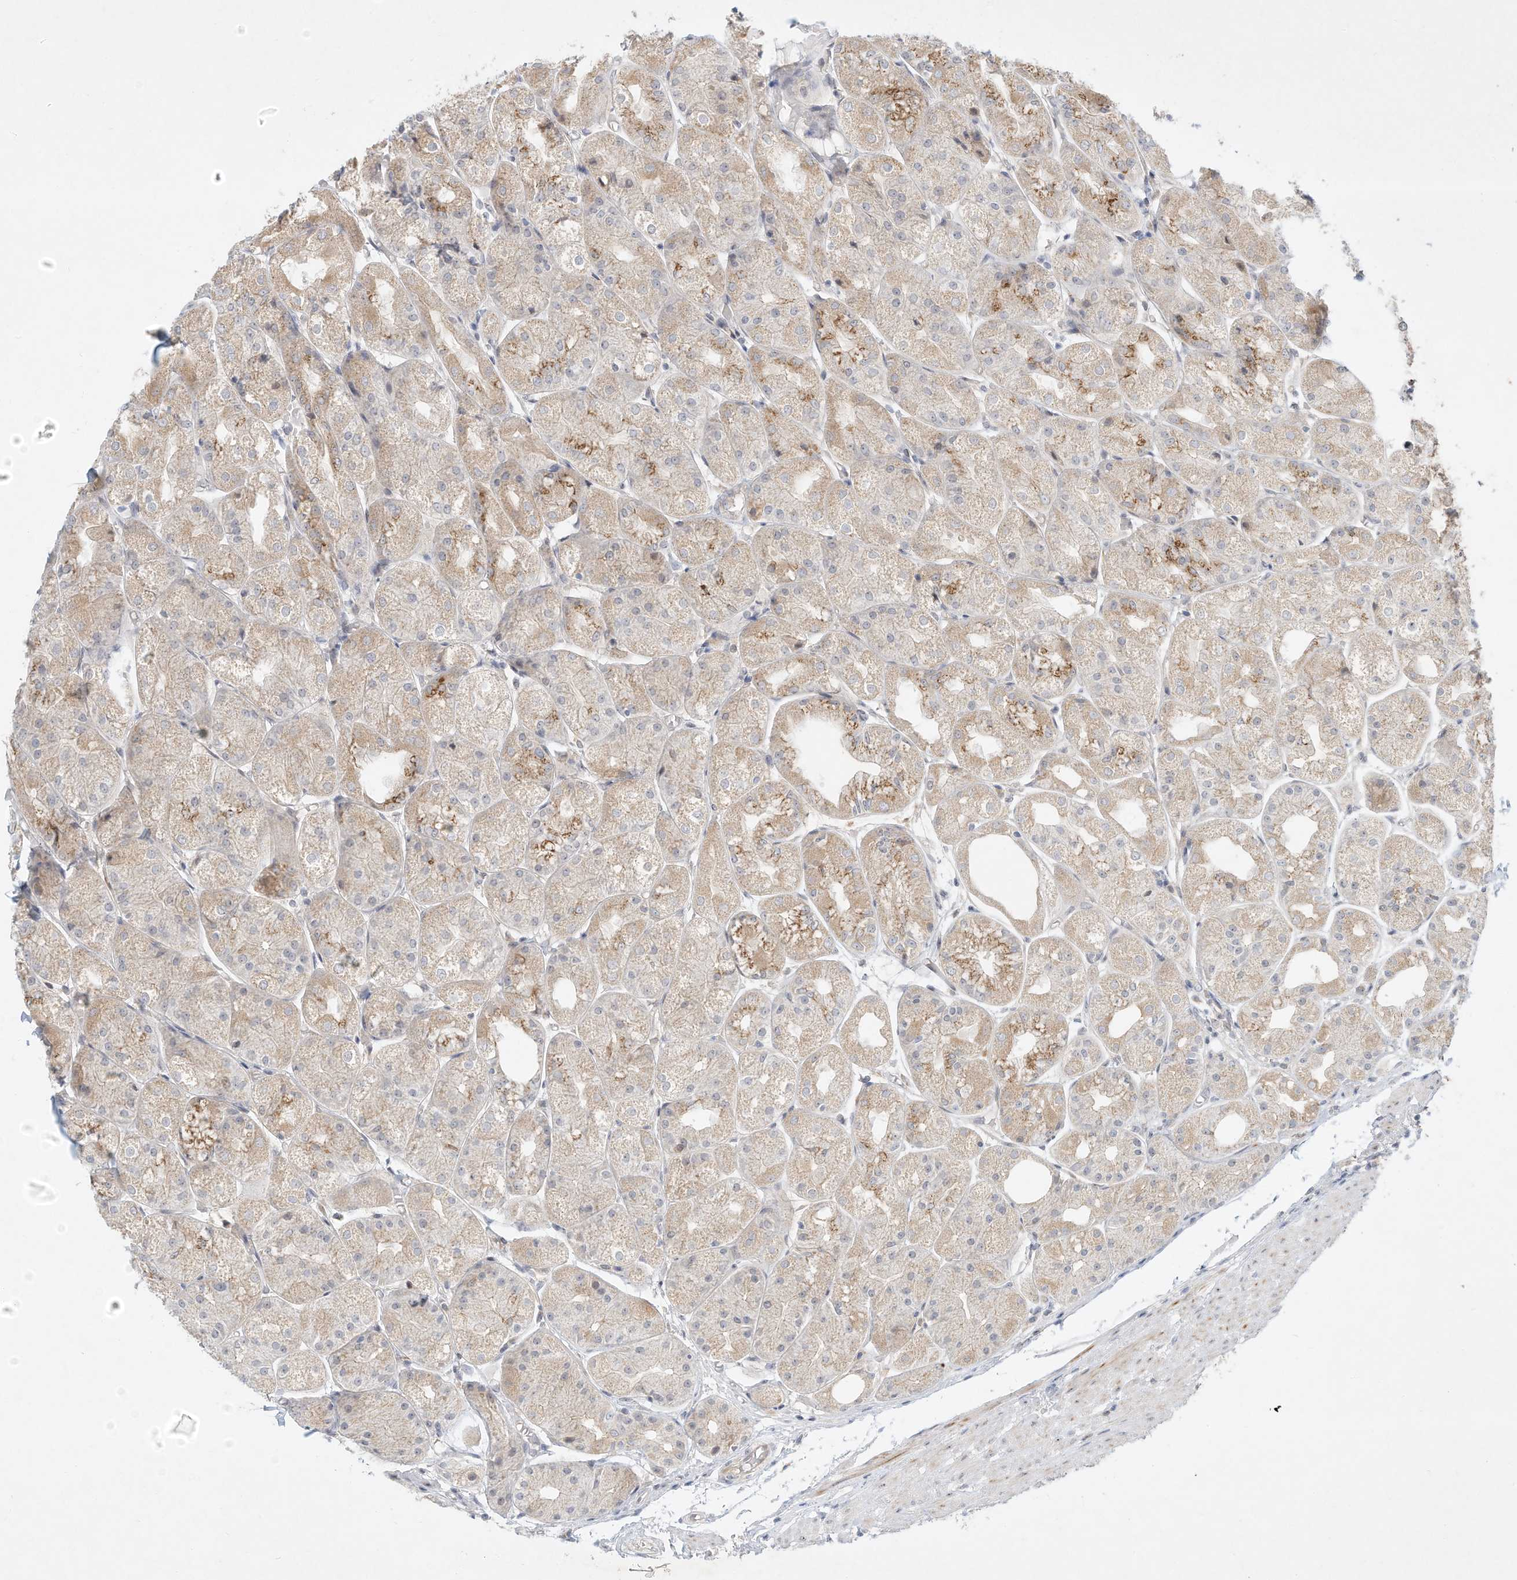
{"staining": {"intensity": "moderate", "quantity": "25%-75%", "location": "cytoplasmic/membranous"}, "tissue": "stomach", "cell_type": "Glandular cells", "image_type": "normal", "snomed": [{"axis": "morphology", "description": "Normal tissue, NOS"}, {"axis": "topography", "description": "Stomach, upper"}], "caption": "Protein analysis of unremarkable stomach shows moderate cytoplasmic/membranous positivity in about 25%-75% of glandular cells.", "gene": "PAK6", "patient": {"sex": "male", "age": 72}}